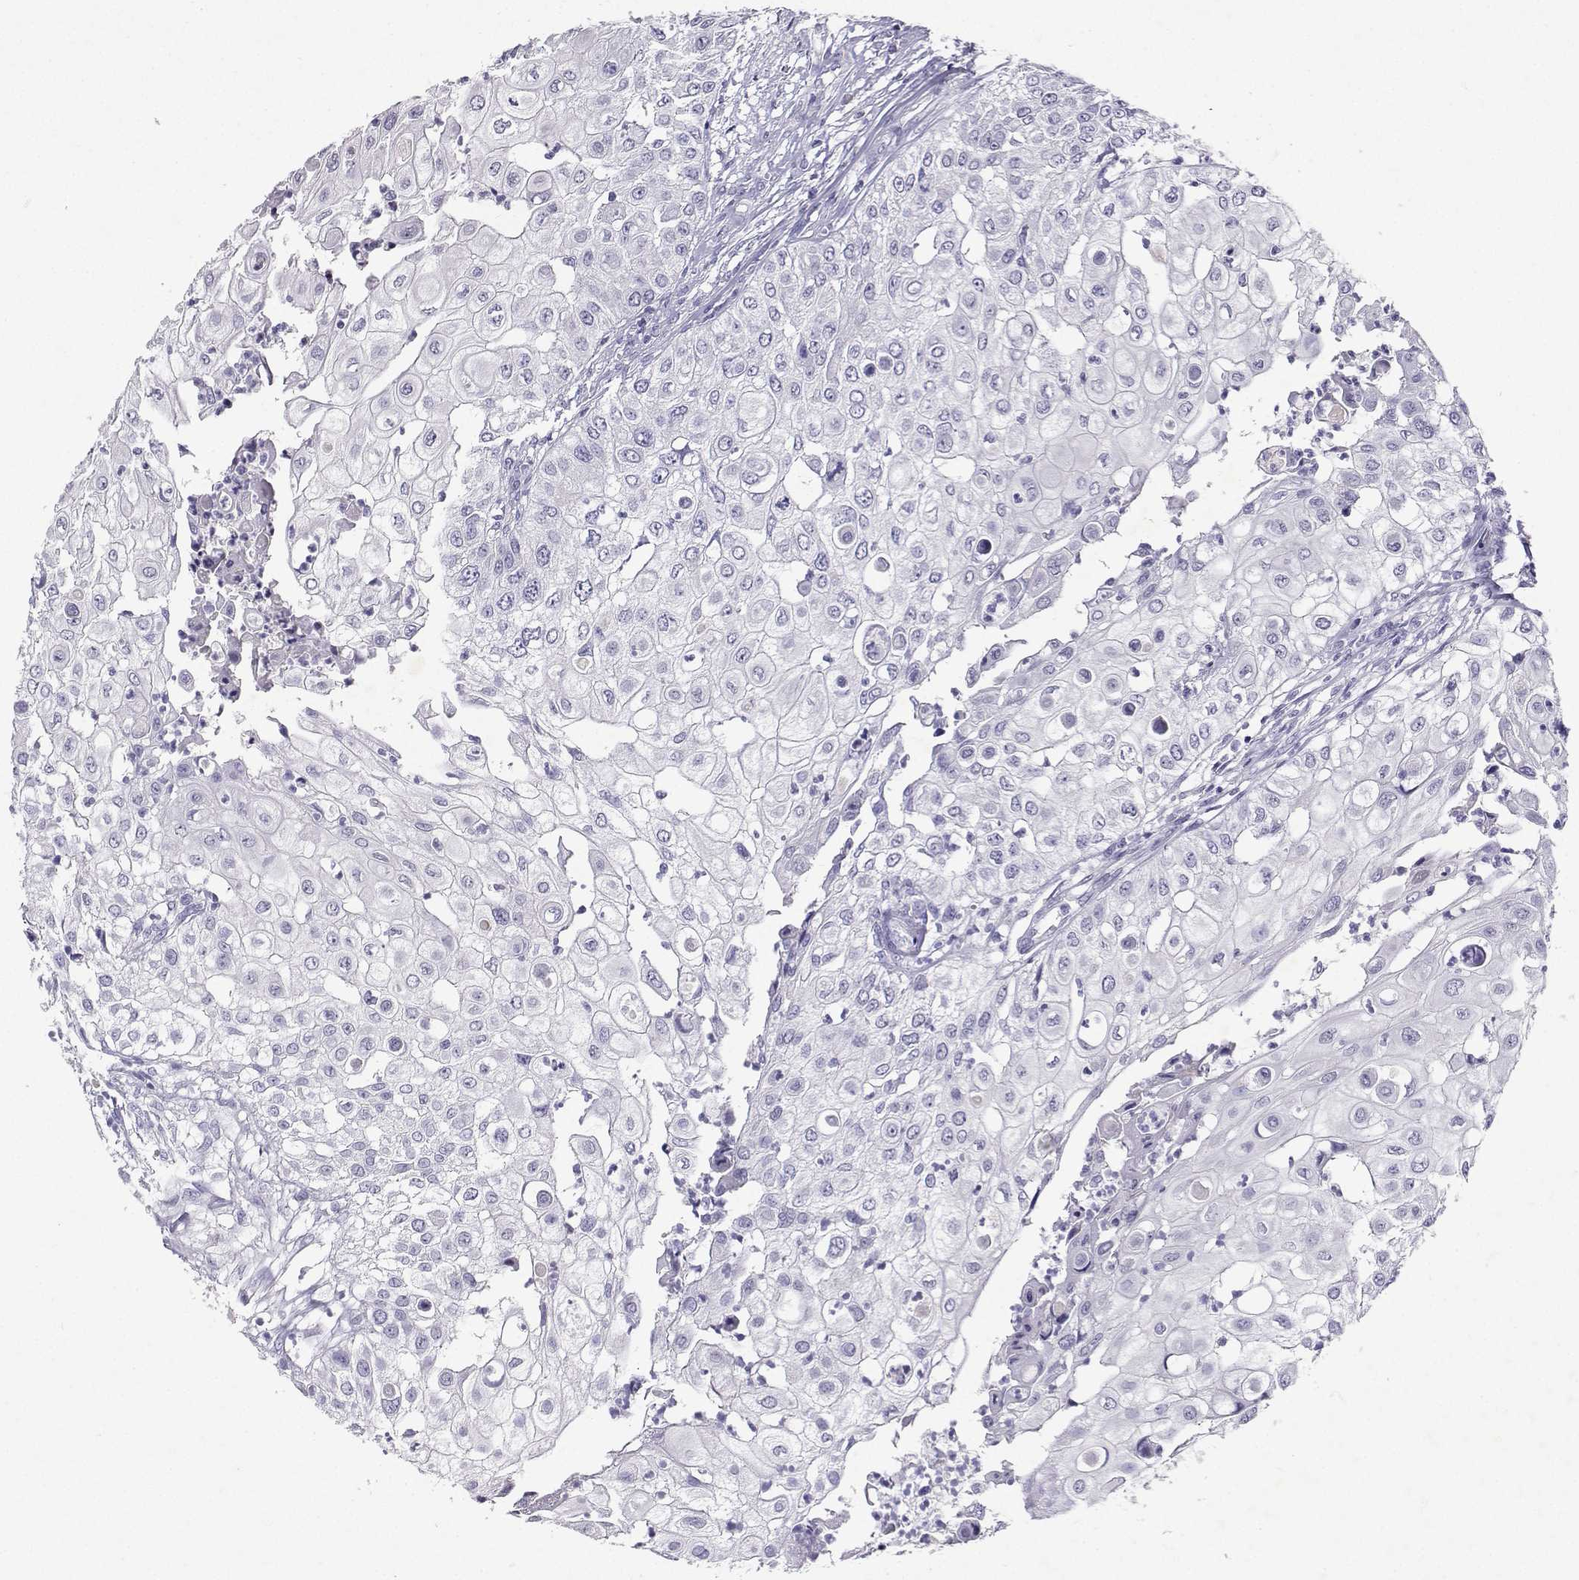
{"staining": {"intensity": "negative", "quantity": "none", "location": "none"}, "tissue": "urothelial cancer", "cell_type": "Tumor cells", "image_type": "cancer", "snomed": [{"axis": "morphology", "description": "Urothelial carcinoma, High grade"}, {"axis": "topography", "description": "Urinary bladder"}], "caption": "Tumor cells show no significant protein positivity in urothelial carcinoma (high-grade).", "gene": "GRIK4", "patient": {"sex": "female", "age": 79}}